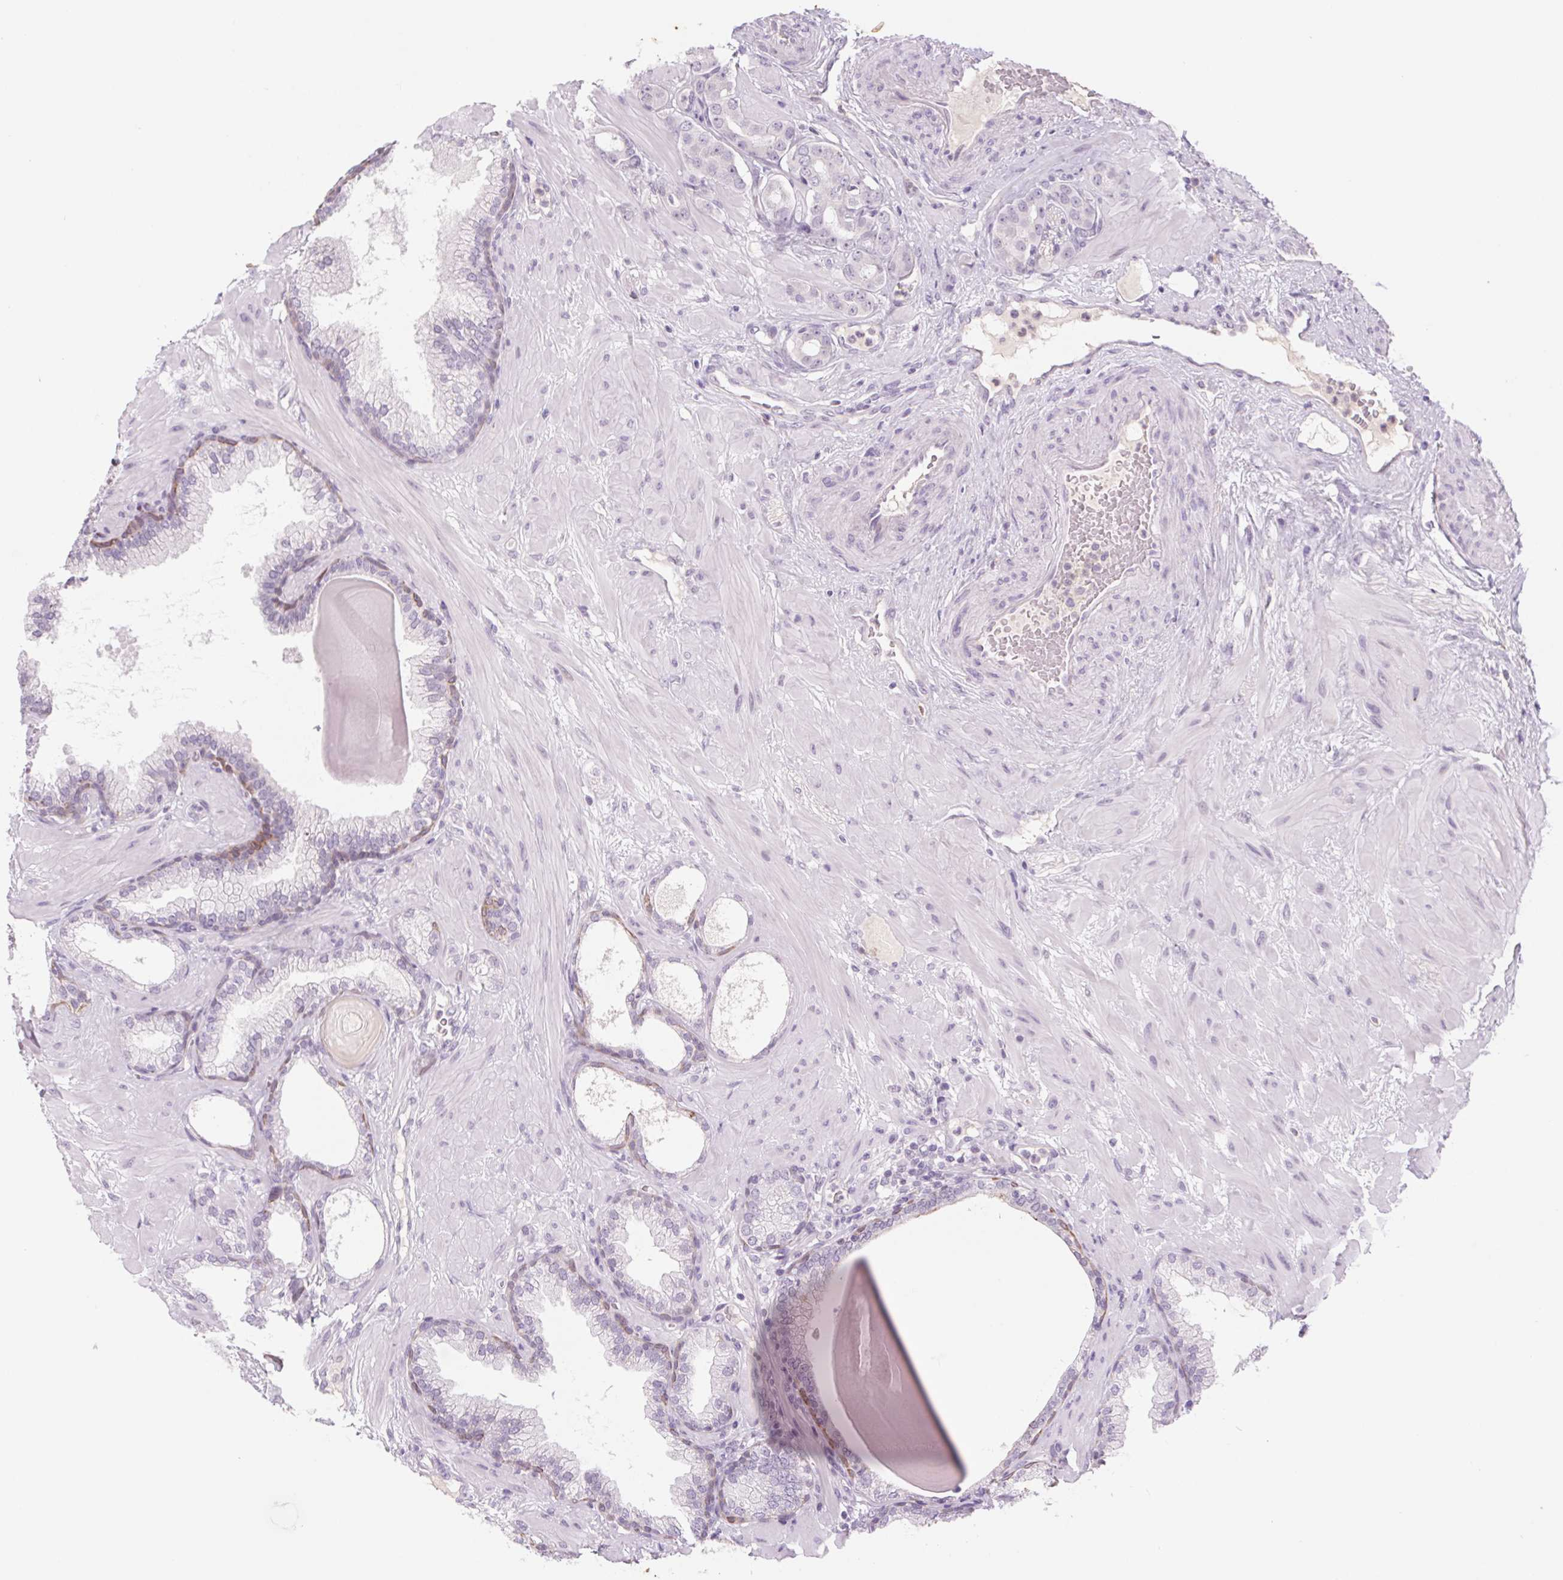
{"staining": {"intensity": "negative", "quantity": "none", "location": "none"}, "tissue": "prostate cancer", "cell_type": "Tumor cells", "image_type": "cancer", "snomed": [{"axis": "morphology", "description": "Adenocarcinoma, Low grade"}, {"axis": "topography", "description": "Prostate"}], "caption": "Immunohistochemistry (IHC) of human prostate cancer demonstrates no expression in tumor cells.", "gene": "KRT1", "patient": {"sex": "male", "age": 57}}